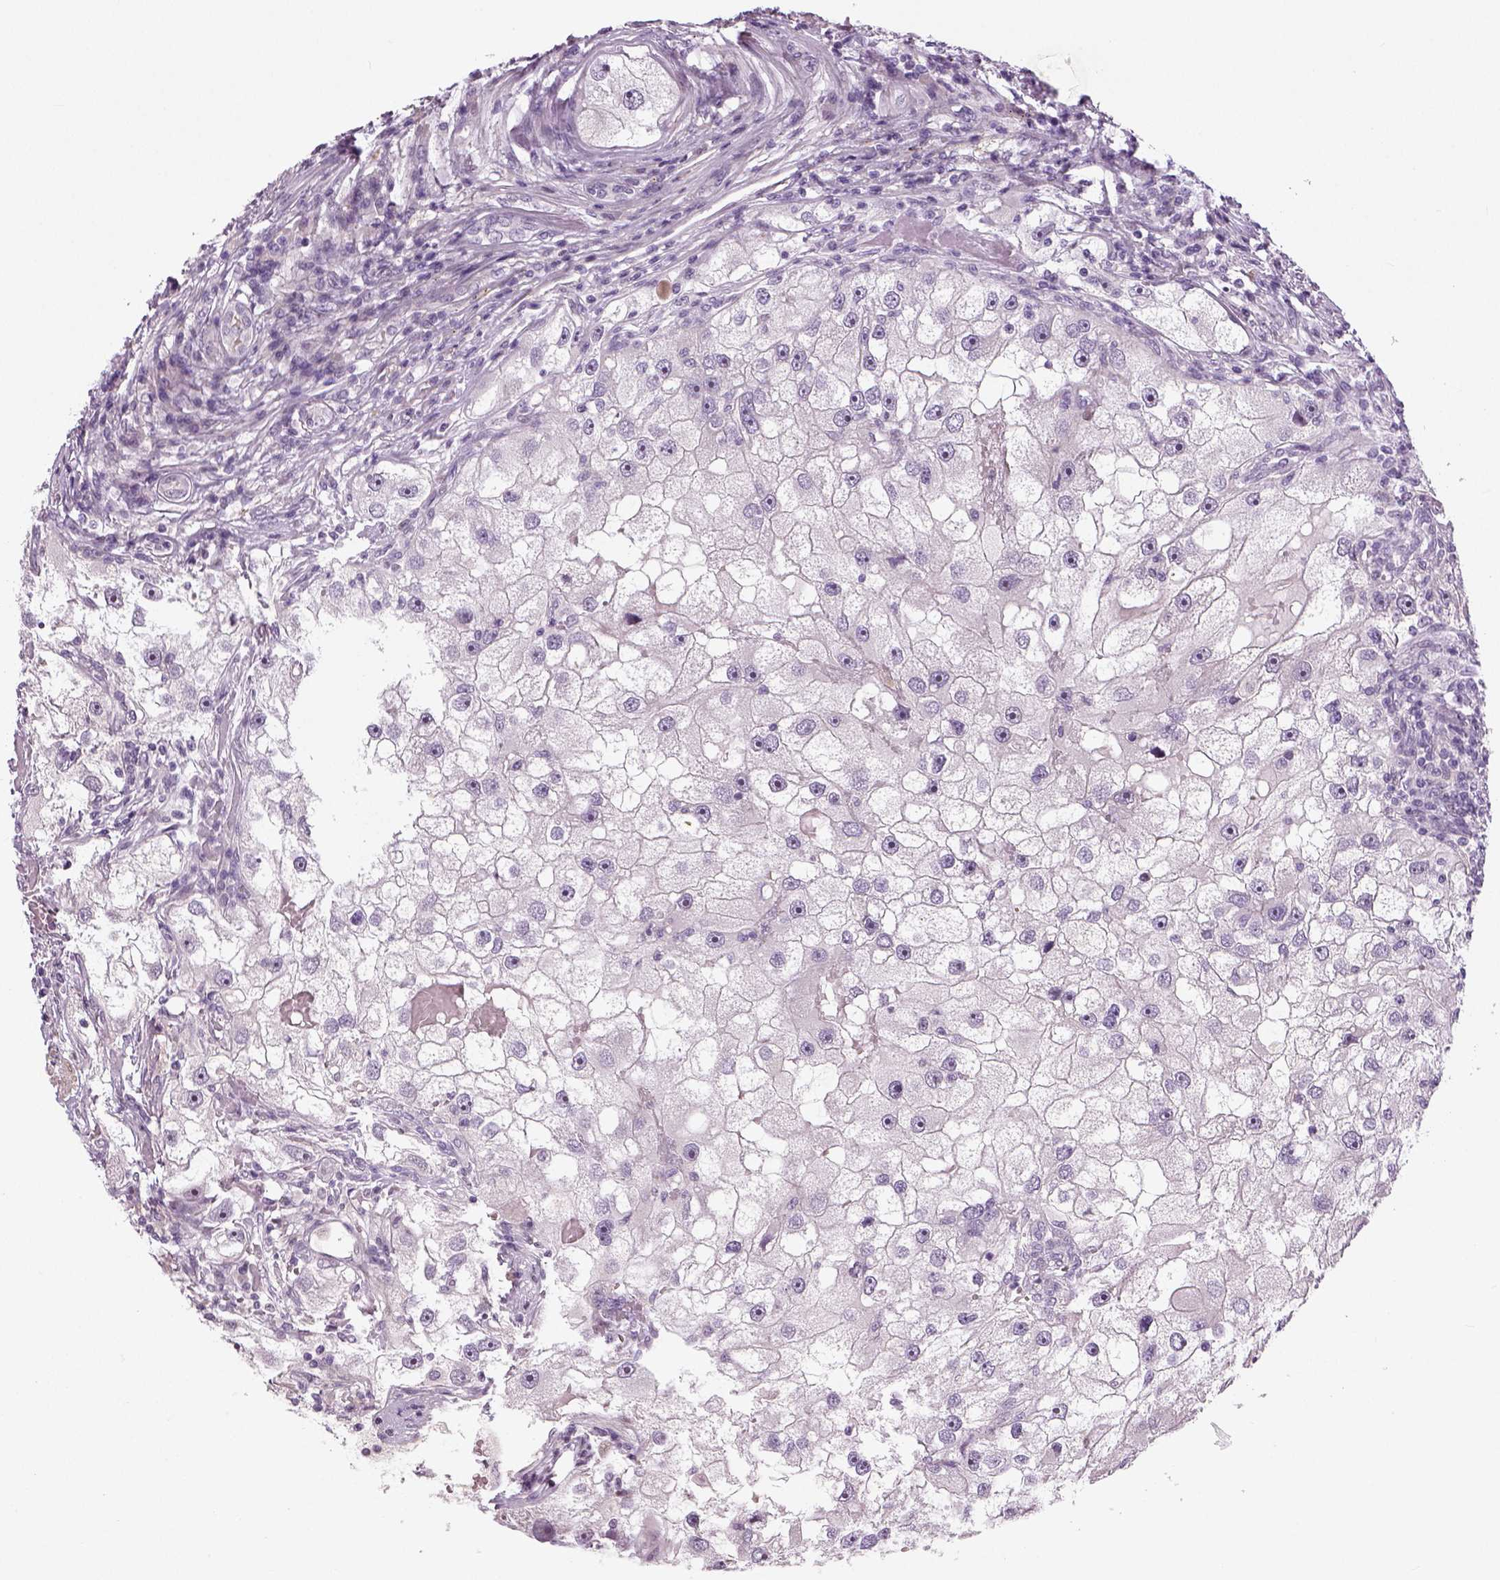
{"staining": {"intensity": "negative", "quantity": "none", "location": "none"}, "tissue": "renal cancer", "cell_type": "Tumor cells", "image_type": "cancer", "snomed": [{"axis": "morphology", "description": "Adenocarcinoma, NOS"}, {"axis": "topography", "description": "Kidney"}], "caption": "IHC of adenocarcinoma (renal) shows no expression in tumor cells.", "gene": "NECAB1", "patient": {"sex": "male", "age": 63}}